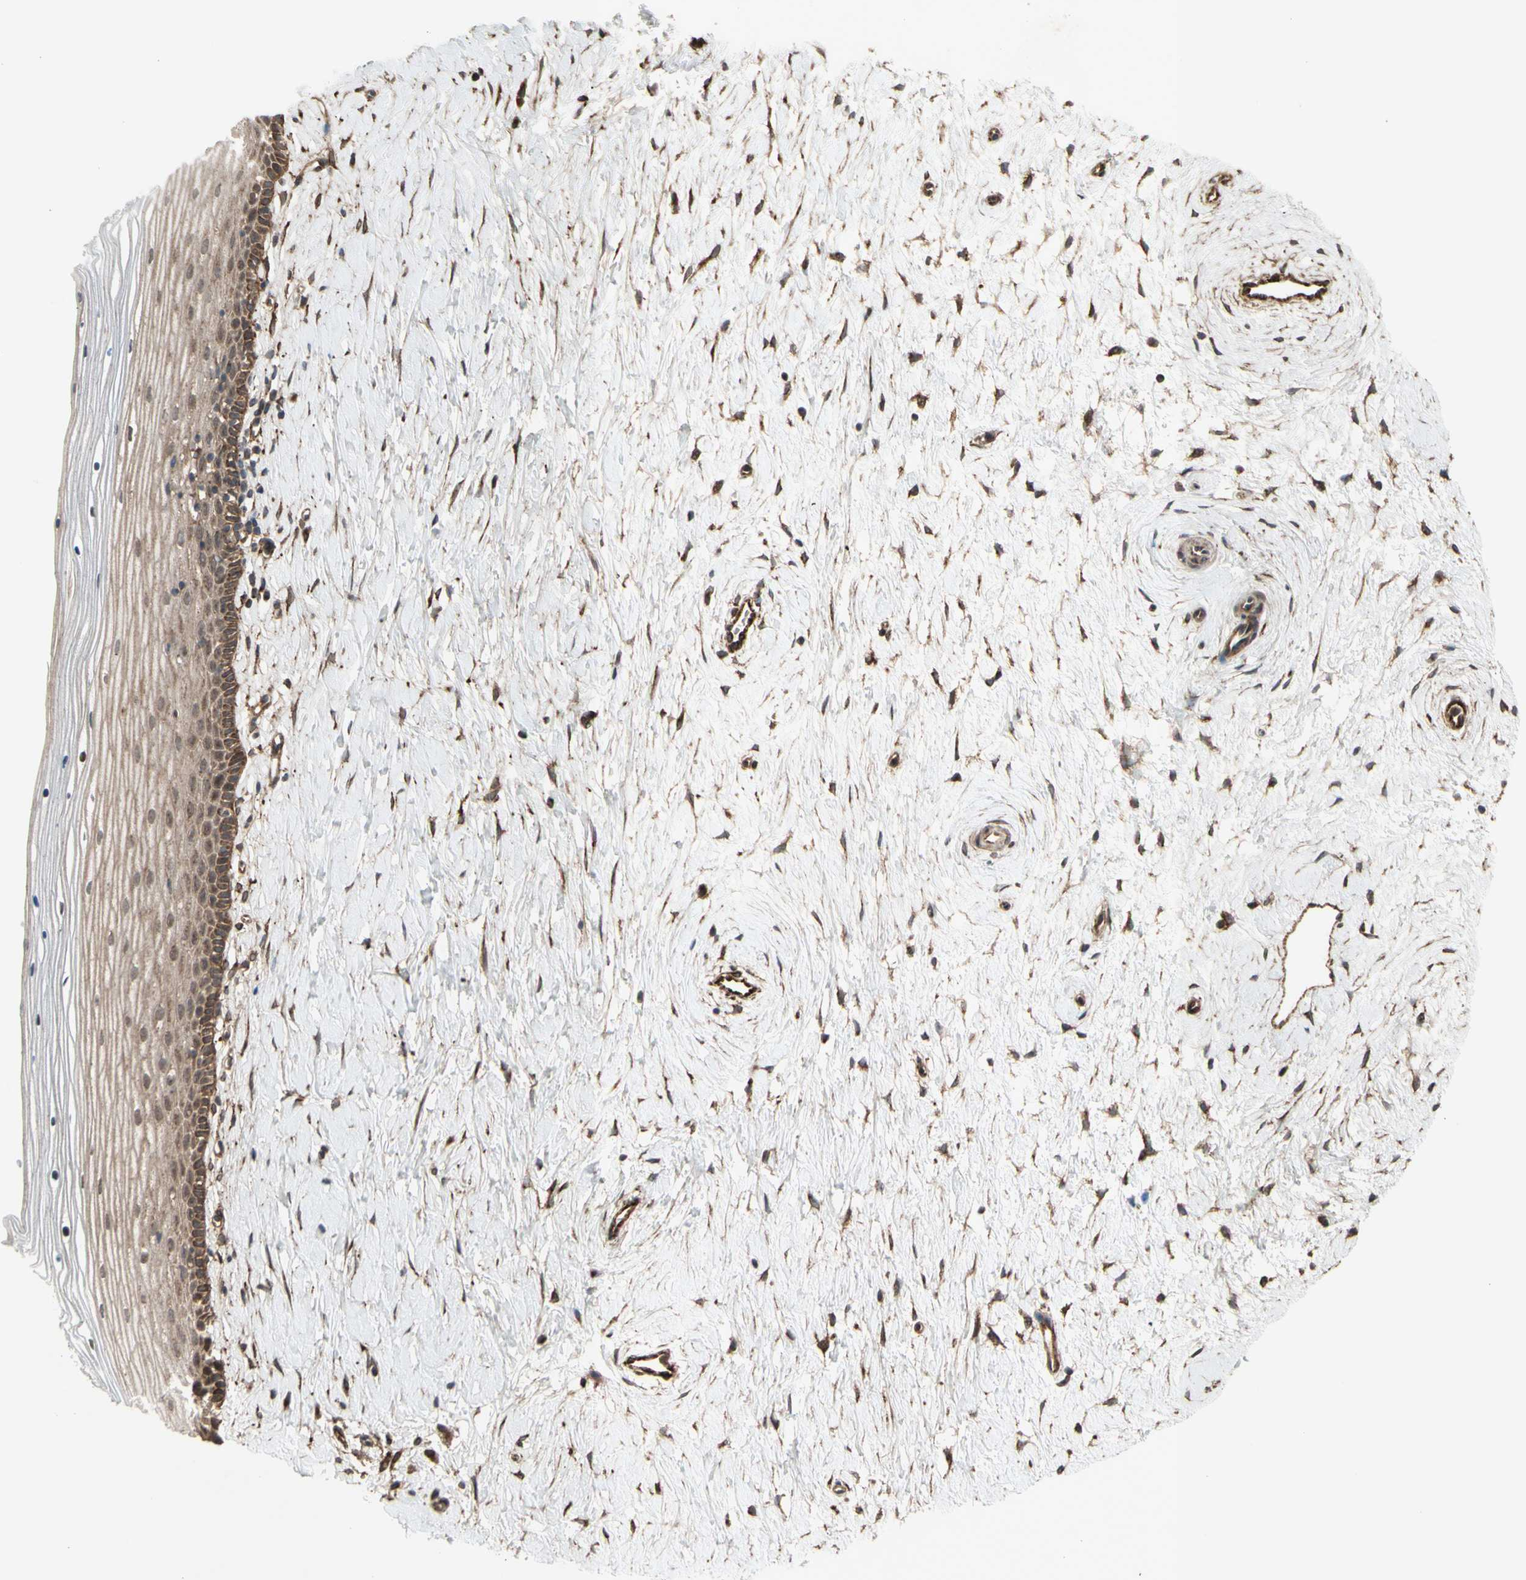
{"staining": {"intensity": "moderate", "quantity": ">75%", "location": "cytoplasmic/membranous"}, "tissue": "cervix", "cell_type": "Glandular cells", "image_type": "normal", "snomed": [{"axis": "morphology", "description": "Normal tissue, NOS"}, {"axis": "topography", "description": "Cervix"}], "caption": "Immunohistochemistry (IHC) of benign cervix reveals medium levels of moderate cytoplasmic/membranous positivity in approximately >75% of glandular cells.", "gene": "SLC39A9", "patient": {"sex": "female", "age": 39}}